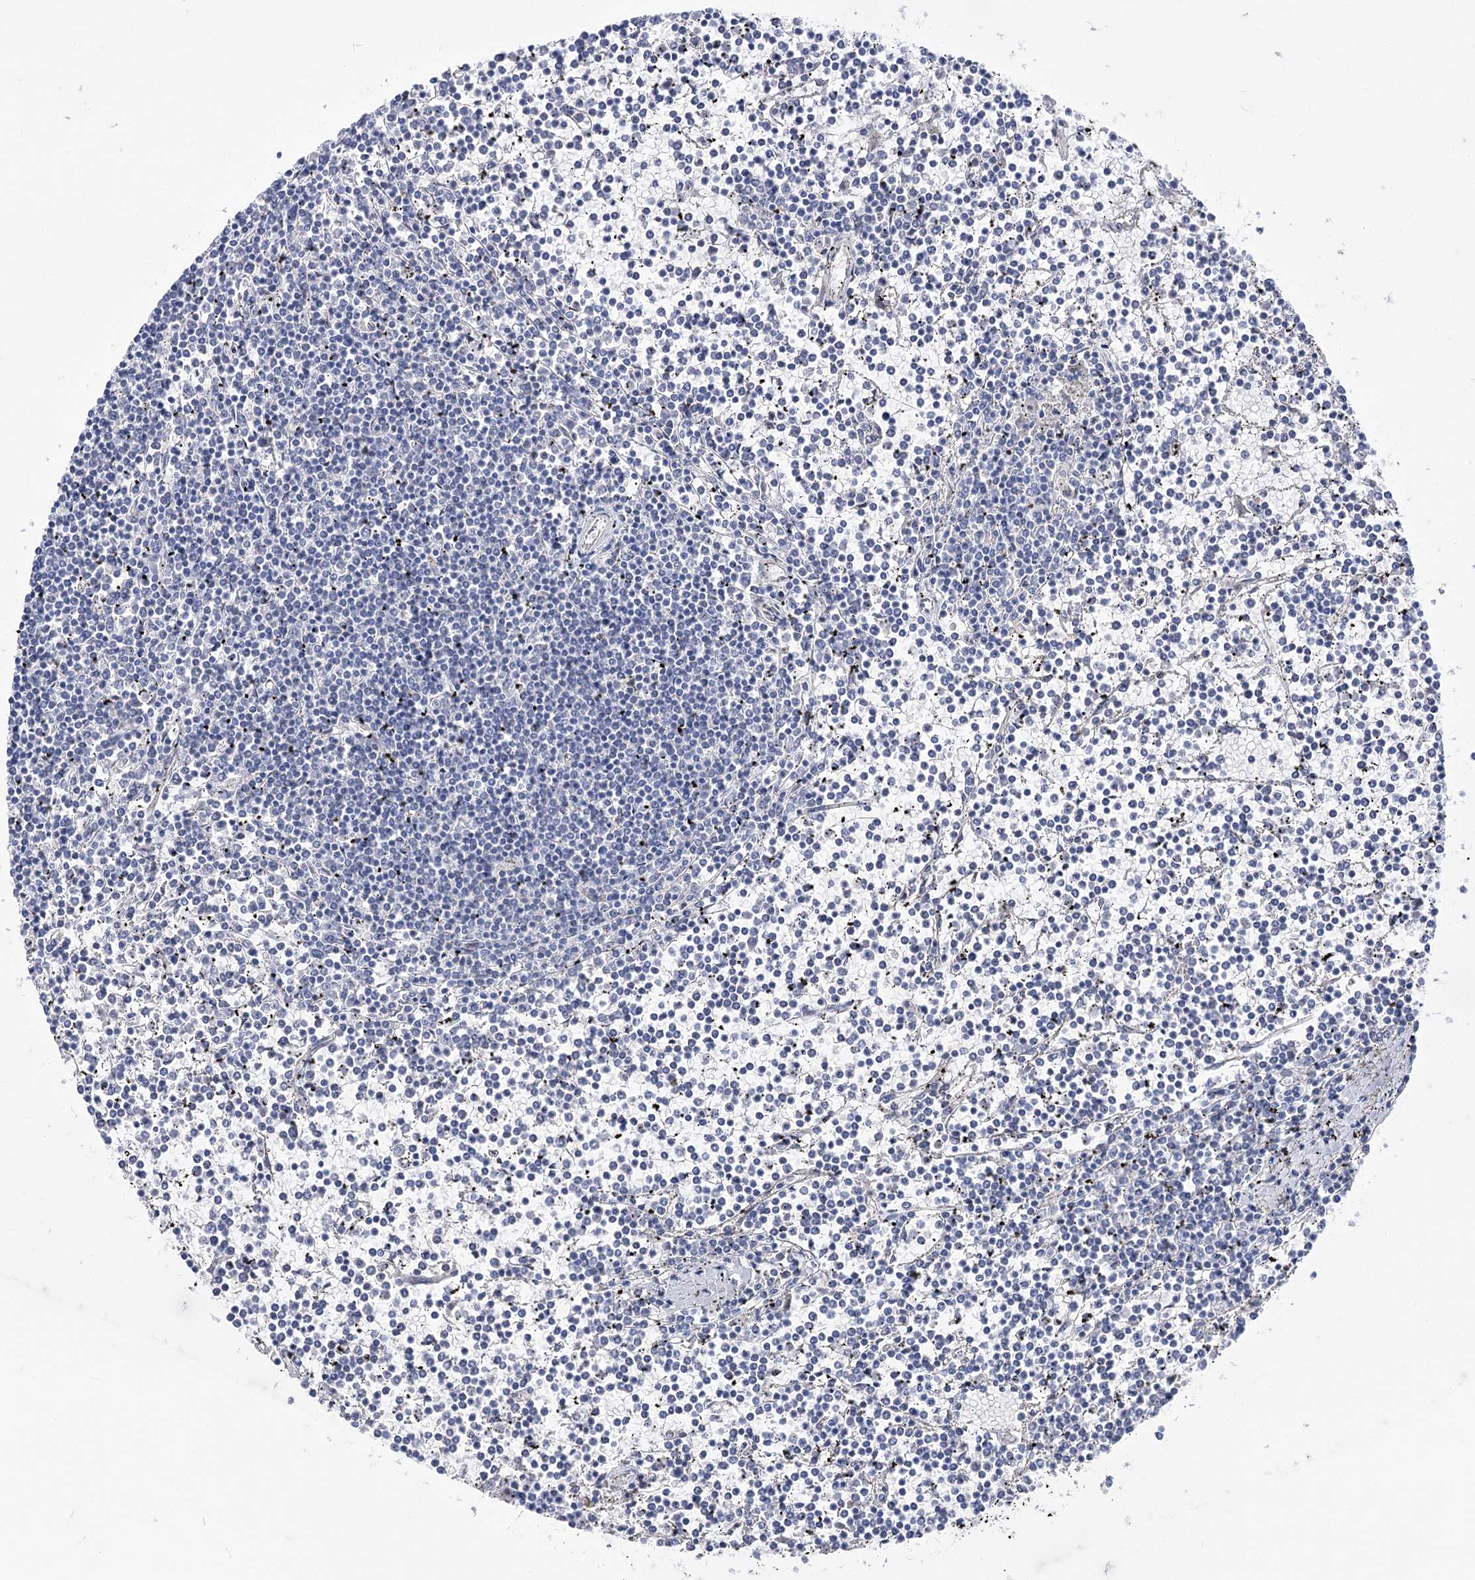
{"staining": {"intensity": "negative", "quantity": "none", "location": "none"}, "tissue": "lymphoma", "cell_type": "Tumor cells", "image_type": "cancer", "snomed": [{"axis": "morphology", "description": "Malignant lymphoma, non-Hodgkin's type, Low grade"}, {"axis": "topography", "description": "Spleen"}], "caption": "There is no significant expression in tumor cells of low-grade malignant lymphoma, non-Hodgkin's type.", "gene": "NRAP", "patient": {"sex": "female", "age": 19}}